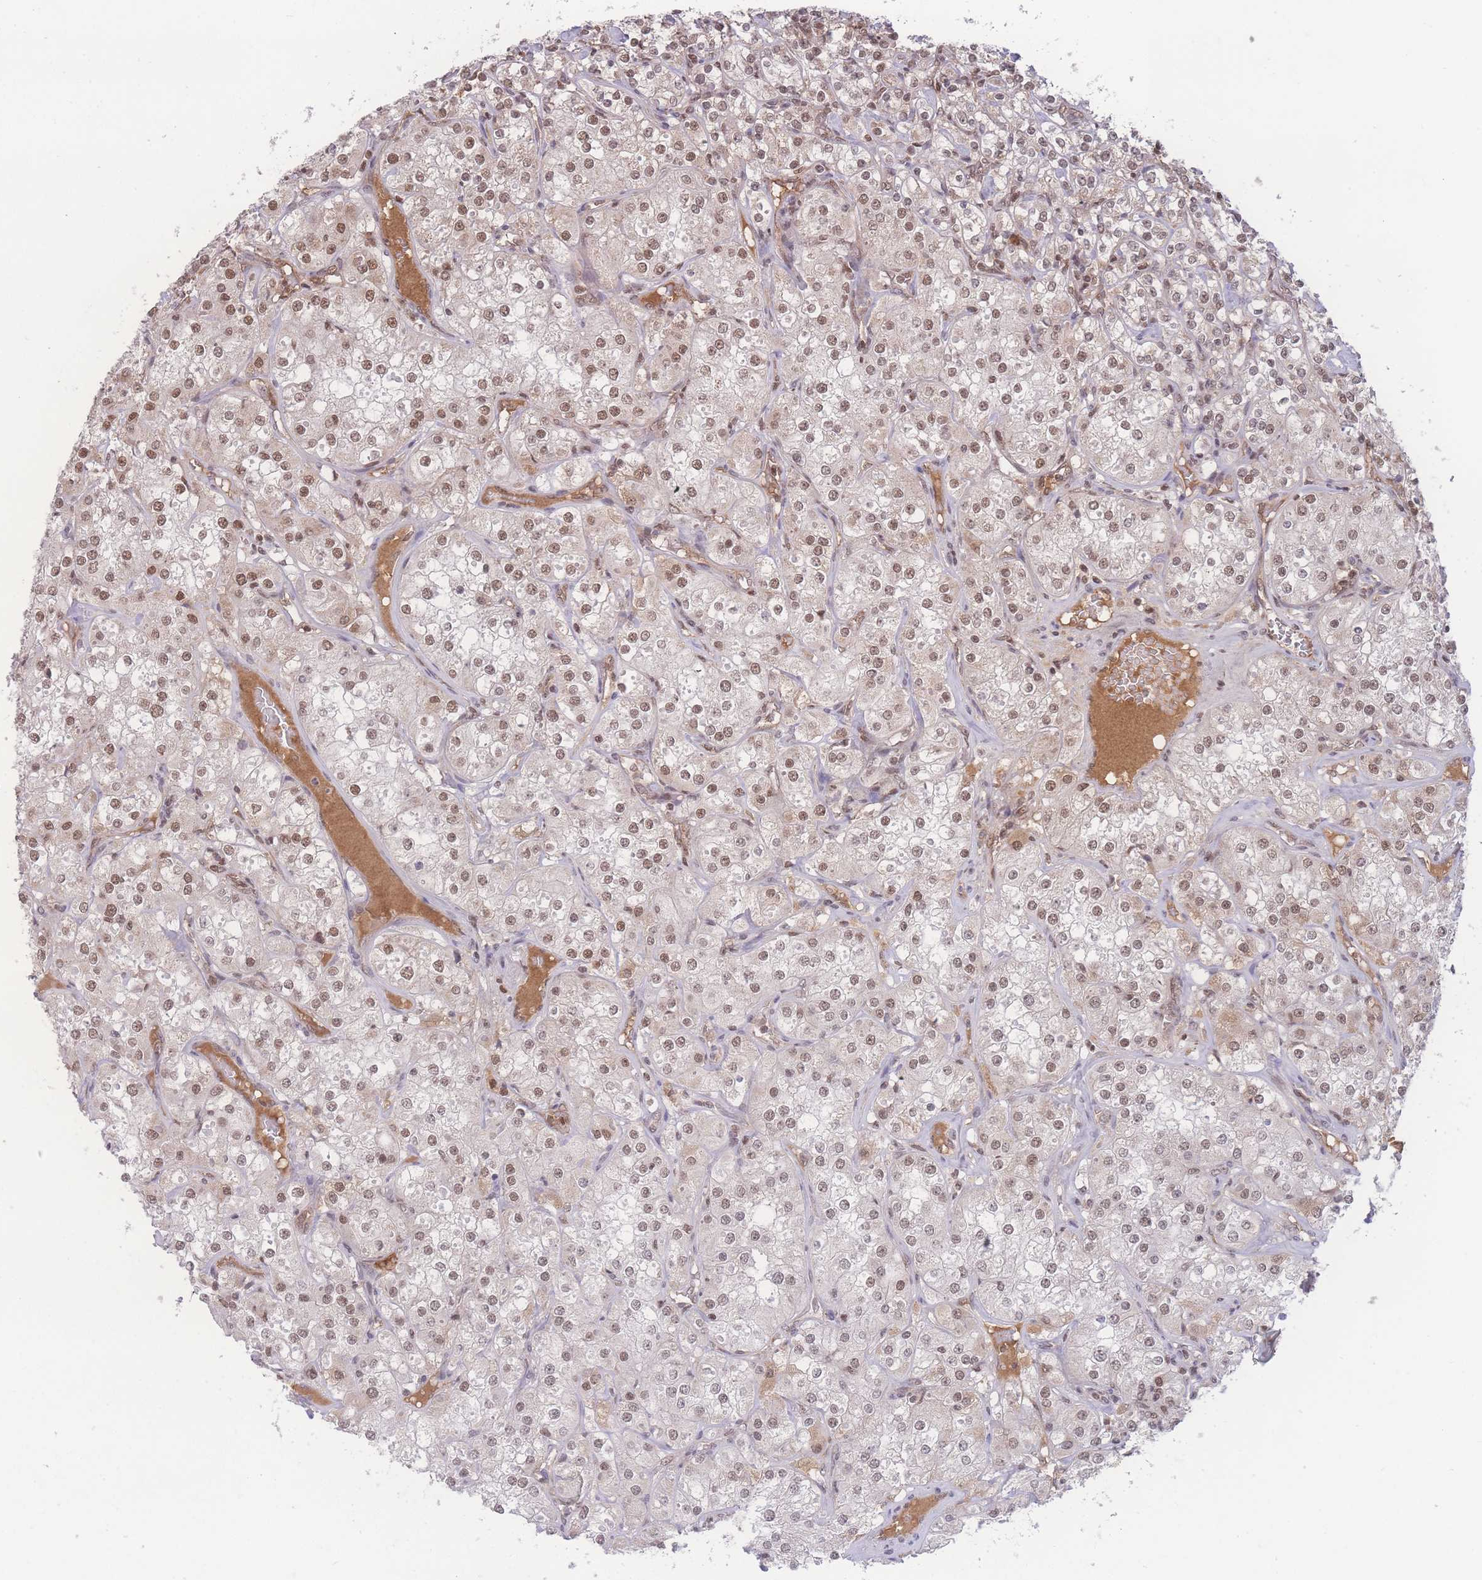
{"staining": {"intensity": "moderate", "quantity": ">75%", "location": "nuclear"}, "tissue": "renal cancer", "cell_type": "Tumor cells", "image_type": "cancer", "snomed": [{"axis": "morphology", "description": "Adenocarcinoma, NOS"}, {"axis": "topography", "description": "Kidney"}], "caption": "IHC of renal adenocarcinoma demonstrates medium levels of moderate nuclear positivity in about >75% of tumor cells.", "gene": "RAVER1", "patient": {"sex": "male", "age": 77}}